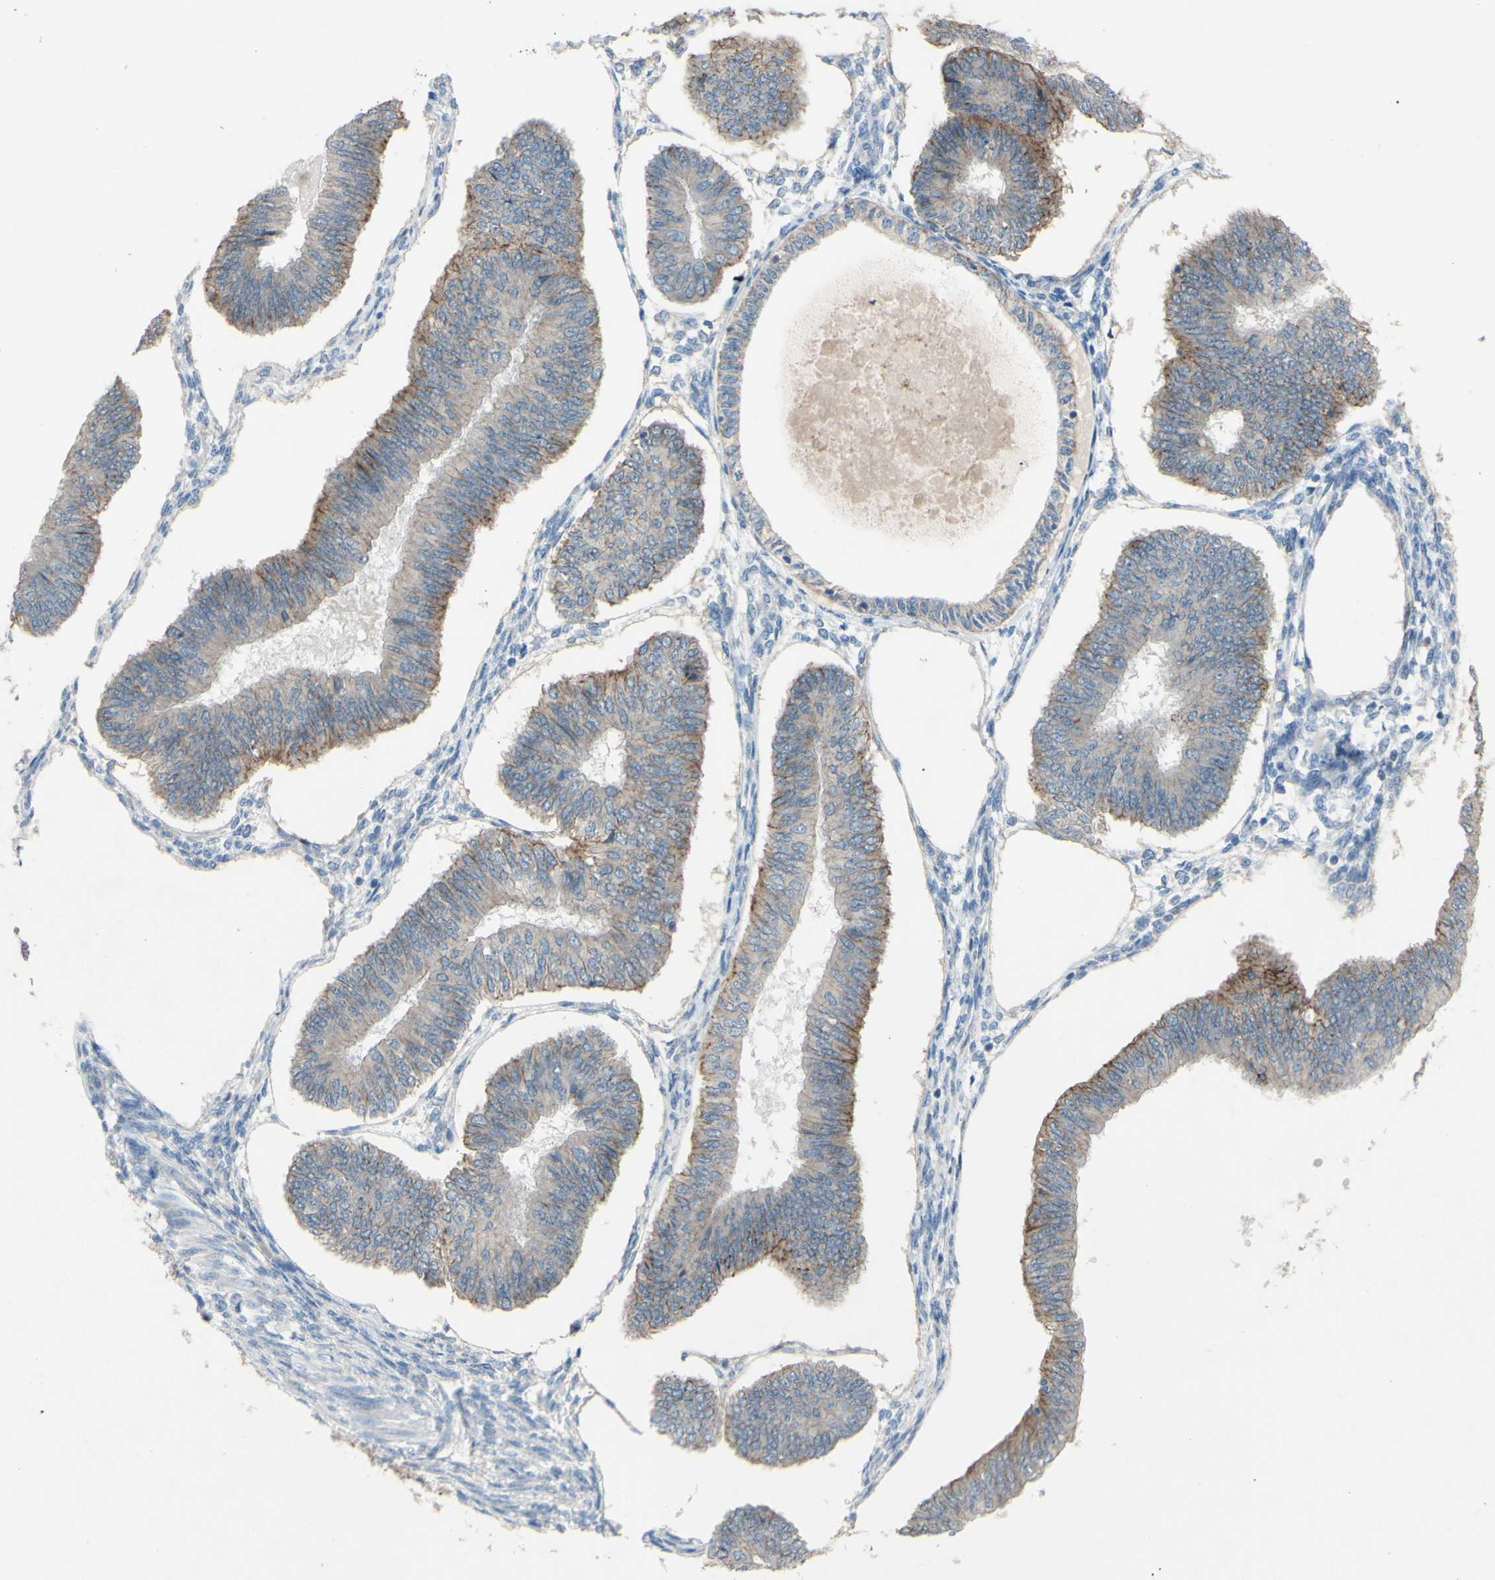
{"staining": {"intensity": "moderate", "quantity": "25%-75%", "location": "cytoplasmic/membranous"}, "tissue": "endometrial cancer", "cell_type": "Tumor cells", "image_type": "cancer", "snomed": [{"axis": "morphology", "description": "Adenocarcinoma, NOS"}, {"axis": "topography", "description": "Endometrium"}], "caption": "A brown stain highlights moderate cytoplasmic/membranous expression of a protein in human adenocarcinoma (endometrial) tumor cells.", "gene": "CDCP1", "patient": {"sex": "female", "age": 58}}